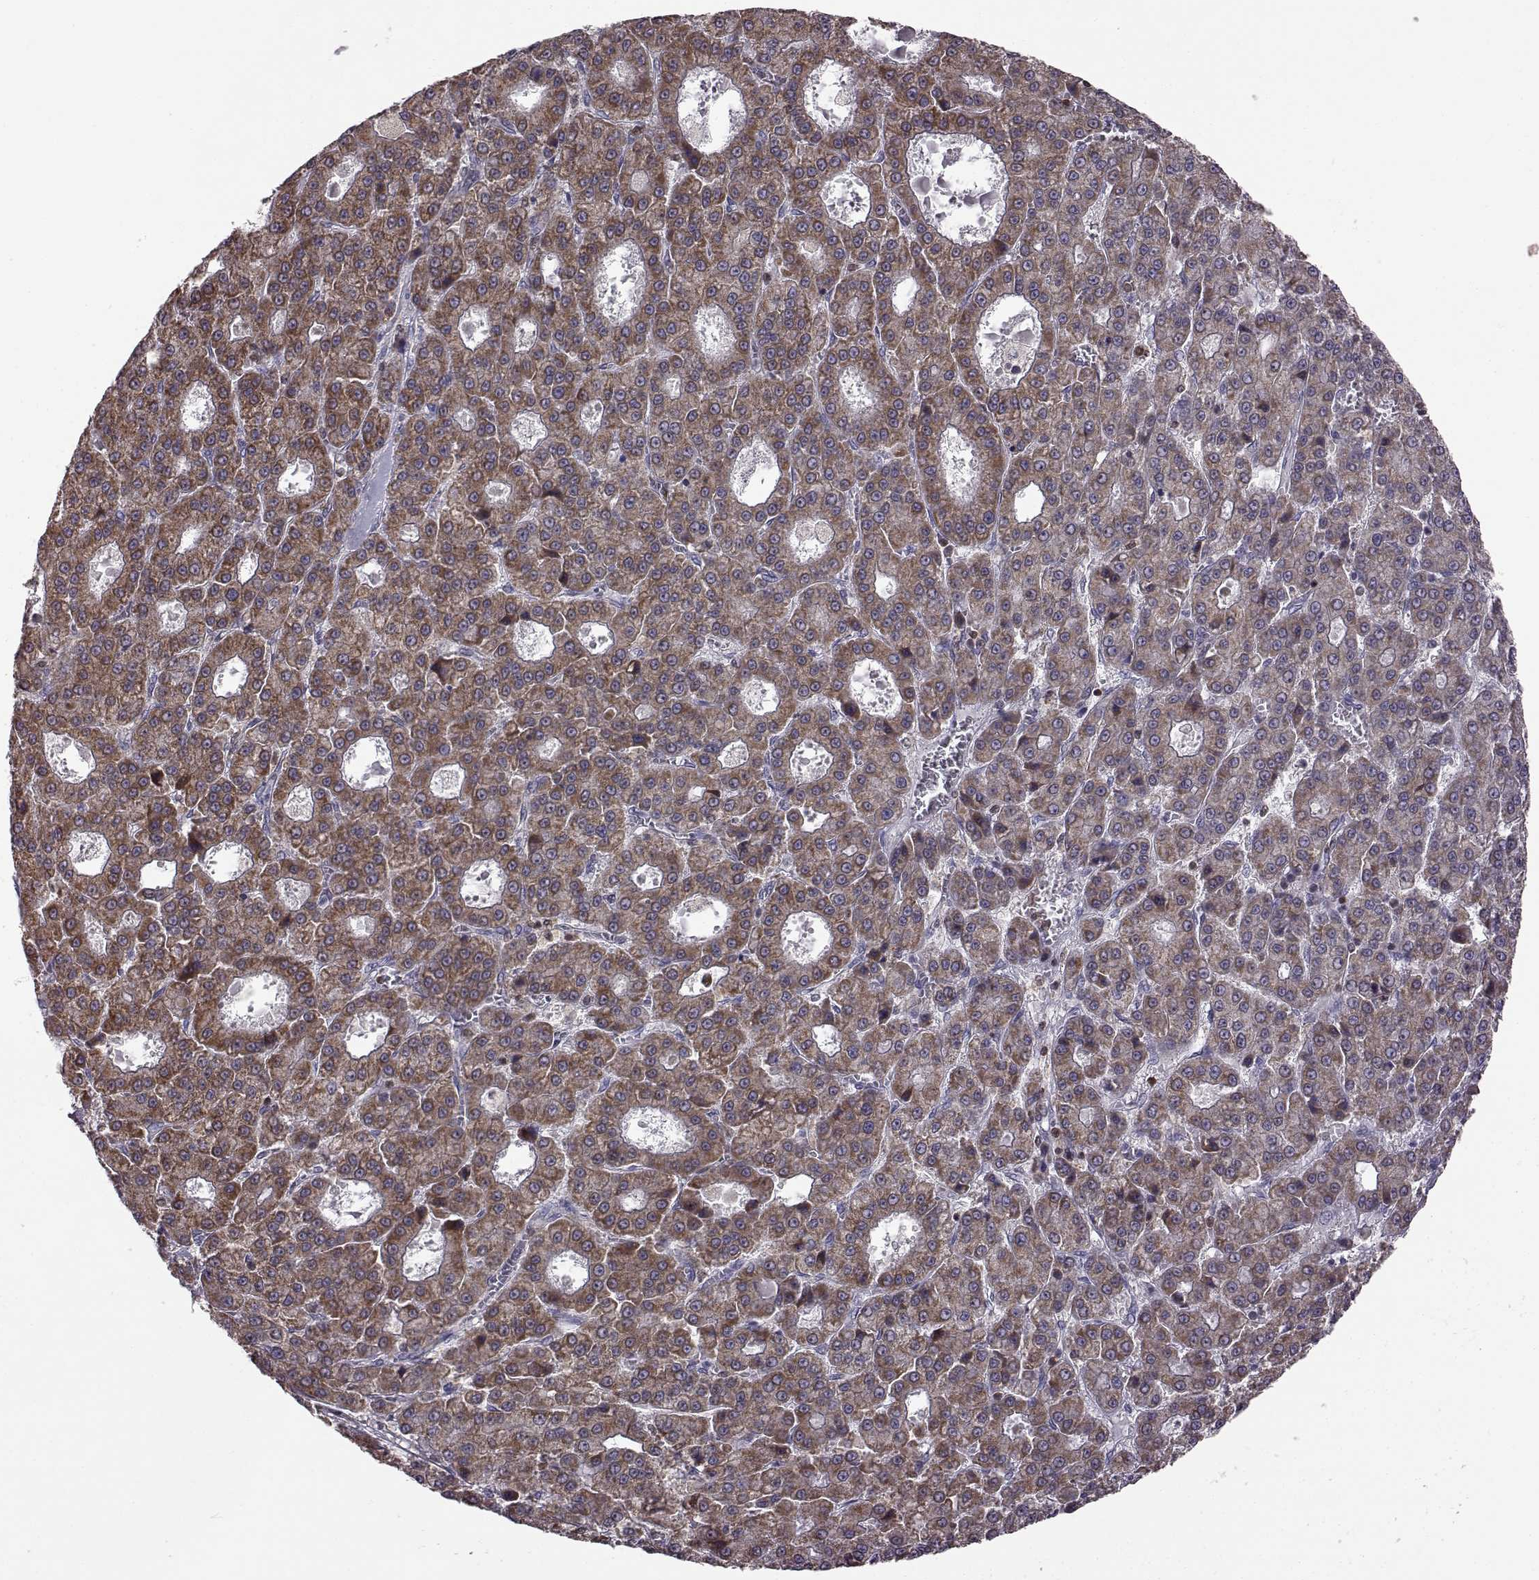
{"staining": {"intensity": "moderate", "quantity": ">75%", "location": "cytoplasmic/membranous"}, "tissue": "liver cancer", "cell_type": "Tumor cells", "image_type": "cancer", "snomed": [{"axis": "morphology", "description": "Carcinoma, Hepatocellular, NOS"}, {"axis": "topography", "description": "Liver"}], "caption": "Hepatocellular carcinoma (liver) tissue displays moderate cytoplasmic/membranous expression in approximately >75% of tumor cells", "gene": "DOK2", "patient": {"sex": "male", "age": 70}}